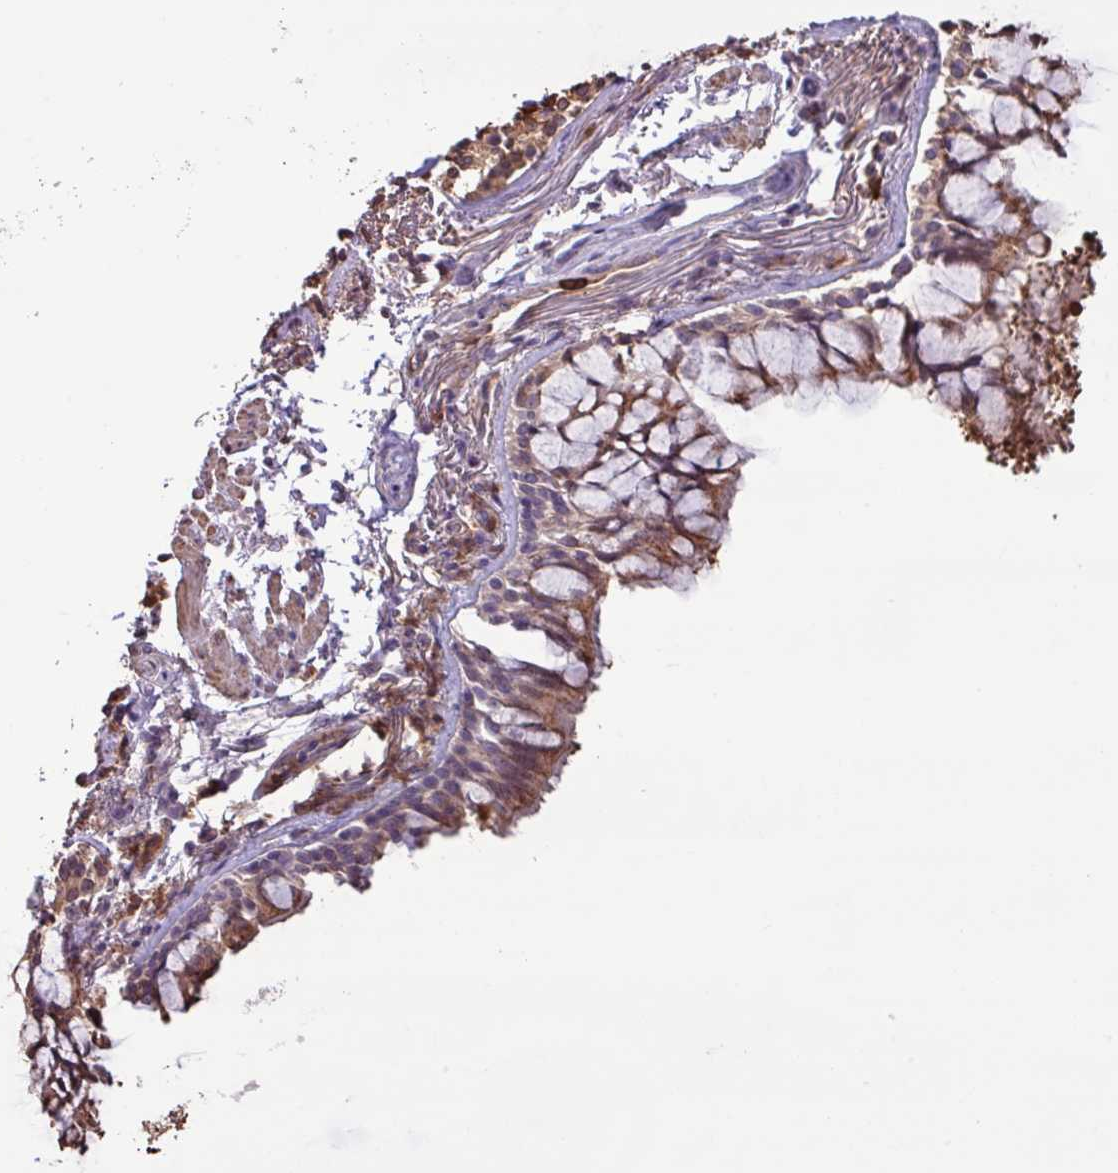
{"staining": {"intensity": "moderate", "quantity": "25%-75%", "location": "cytoplasmic/membranous"}, "tissue": "bronchus", "cell_type": "Respiratory epithelial cells", "image_type": "normal", "snomed": [{"axis": "morphology", "description": "Normal tissue, NOS"}, {"axis": "topography", "description": "Bronchus"}], "caption": "Moderate cytoplasmic/membranous positivity is appreciated in approximately 25%-75% of respiratory epithelial cells in unremarkable bronchus.", "gene": "CHST11", "patient": {"sex": "male", "age": 70}}